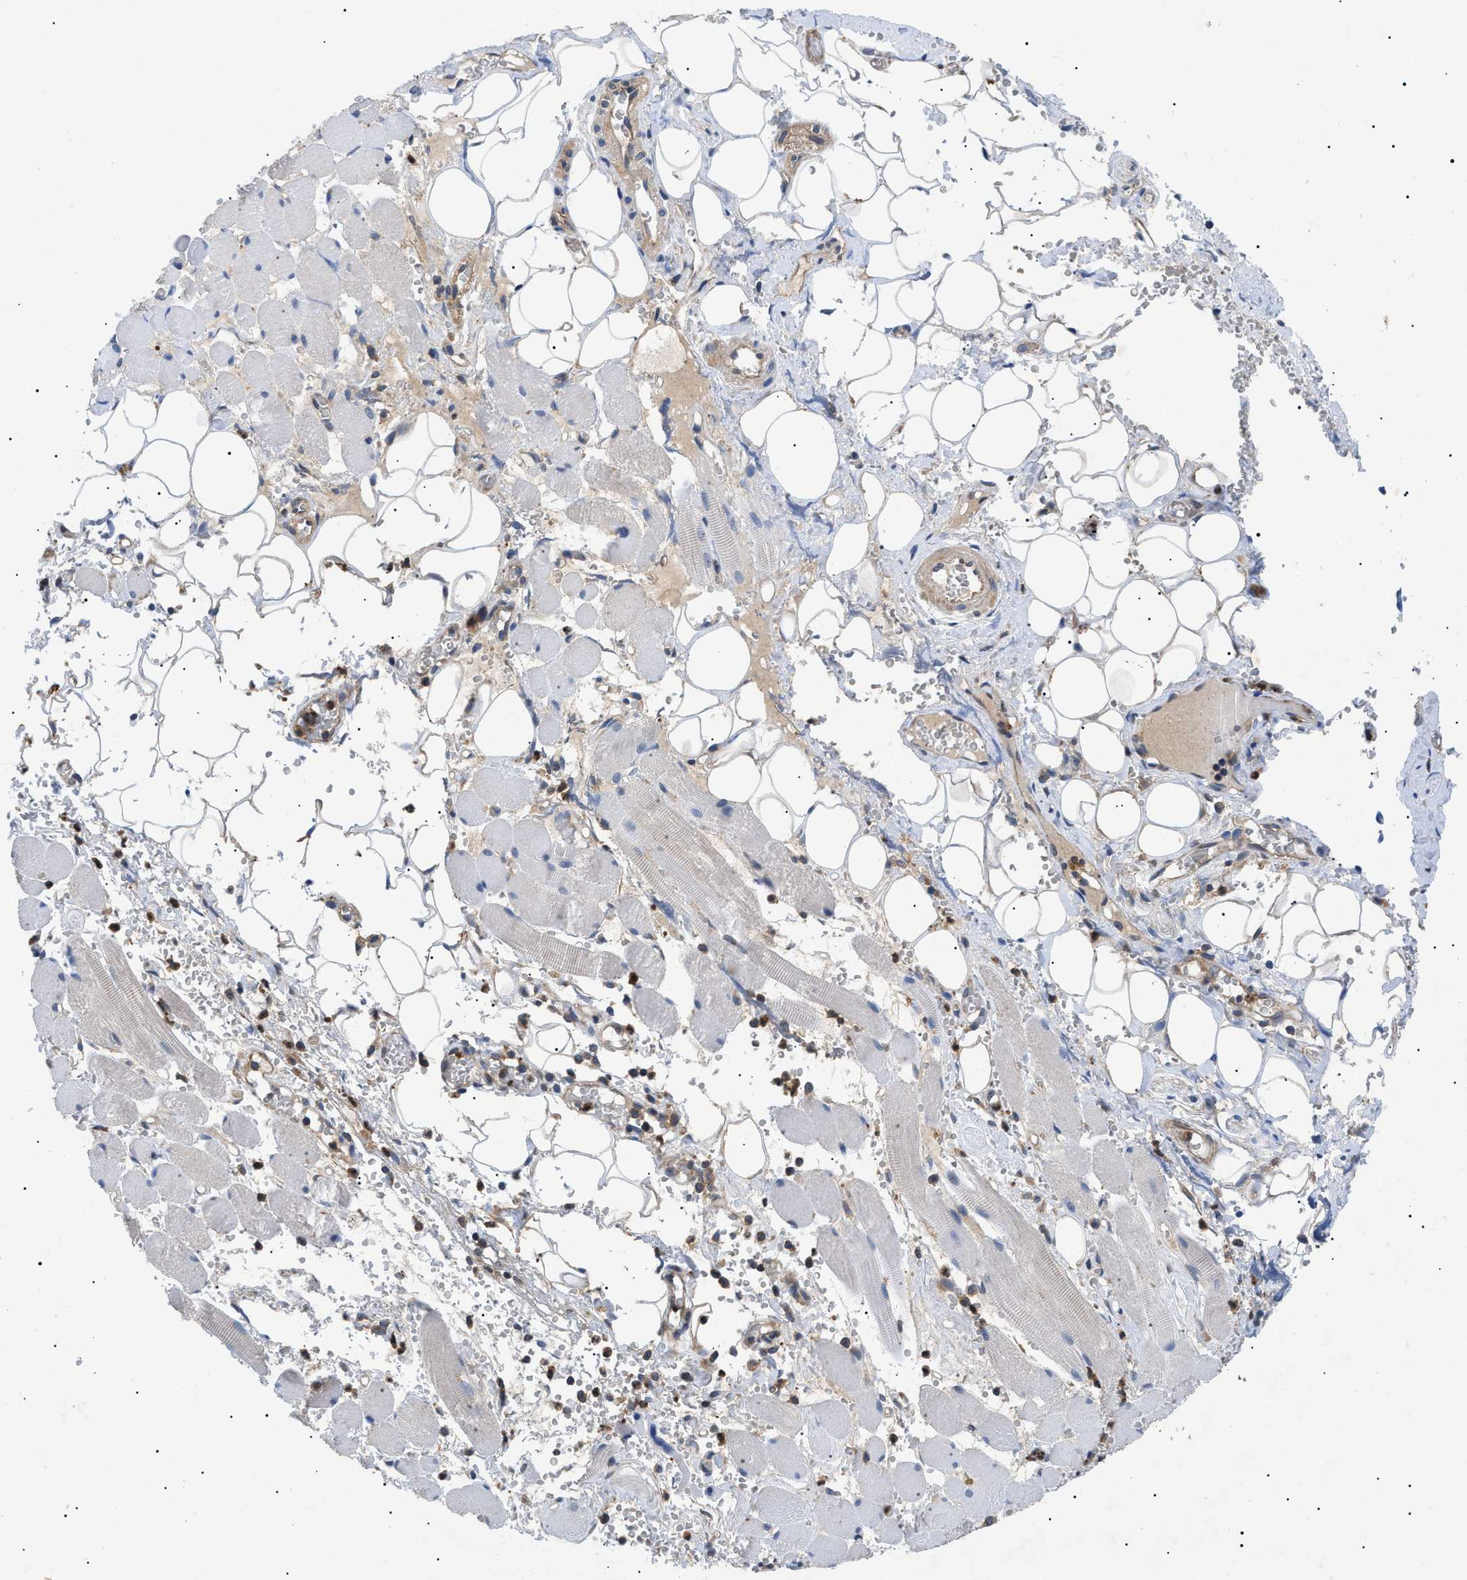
{"staining": {"intensity": "negative", "quantity": "none", "location": "none"}, "tissue": "adipose tissue", "cell_type": "Adipocytes", "image_type": "normal", "snomed": [{"axis": "morphology", "description": "Squamous cell carcinoma, NOS"}, {"axis": "topography", "description": "Oral tissue"}, {"axis": "topography", "description": "Head-Neck"}], "caption": "The IHC image has no significant expression in adipocytes of adipose tissue. The staining is performed using DAB brown chromogen with nuclei counter-stained in using hematoxylin.", "gene": "RIPK1", "patient": {"sex": "female", "age": 50}}